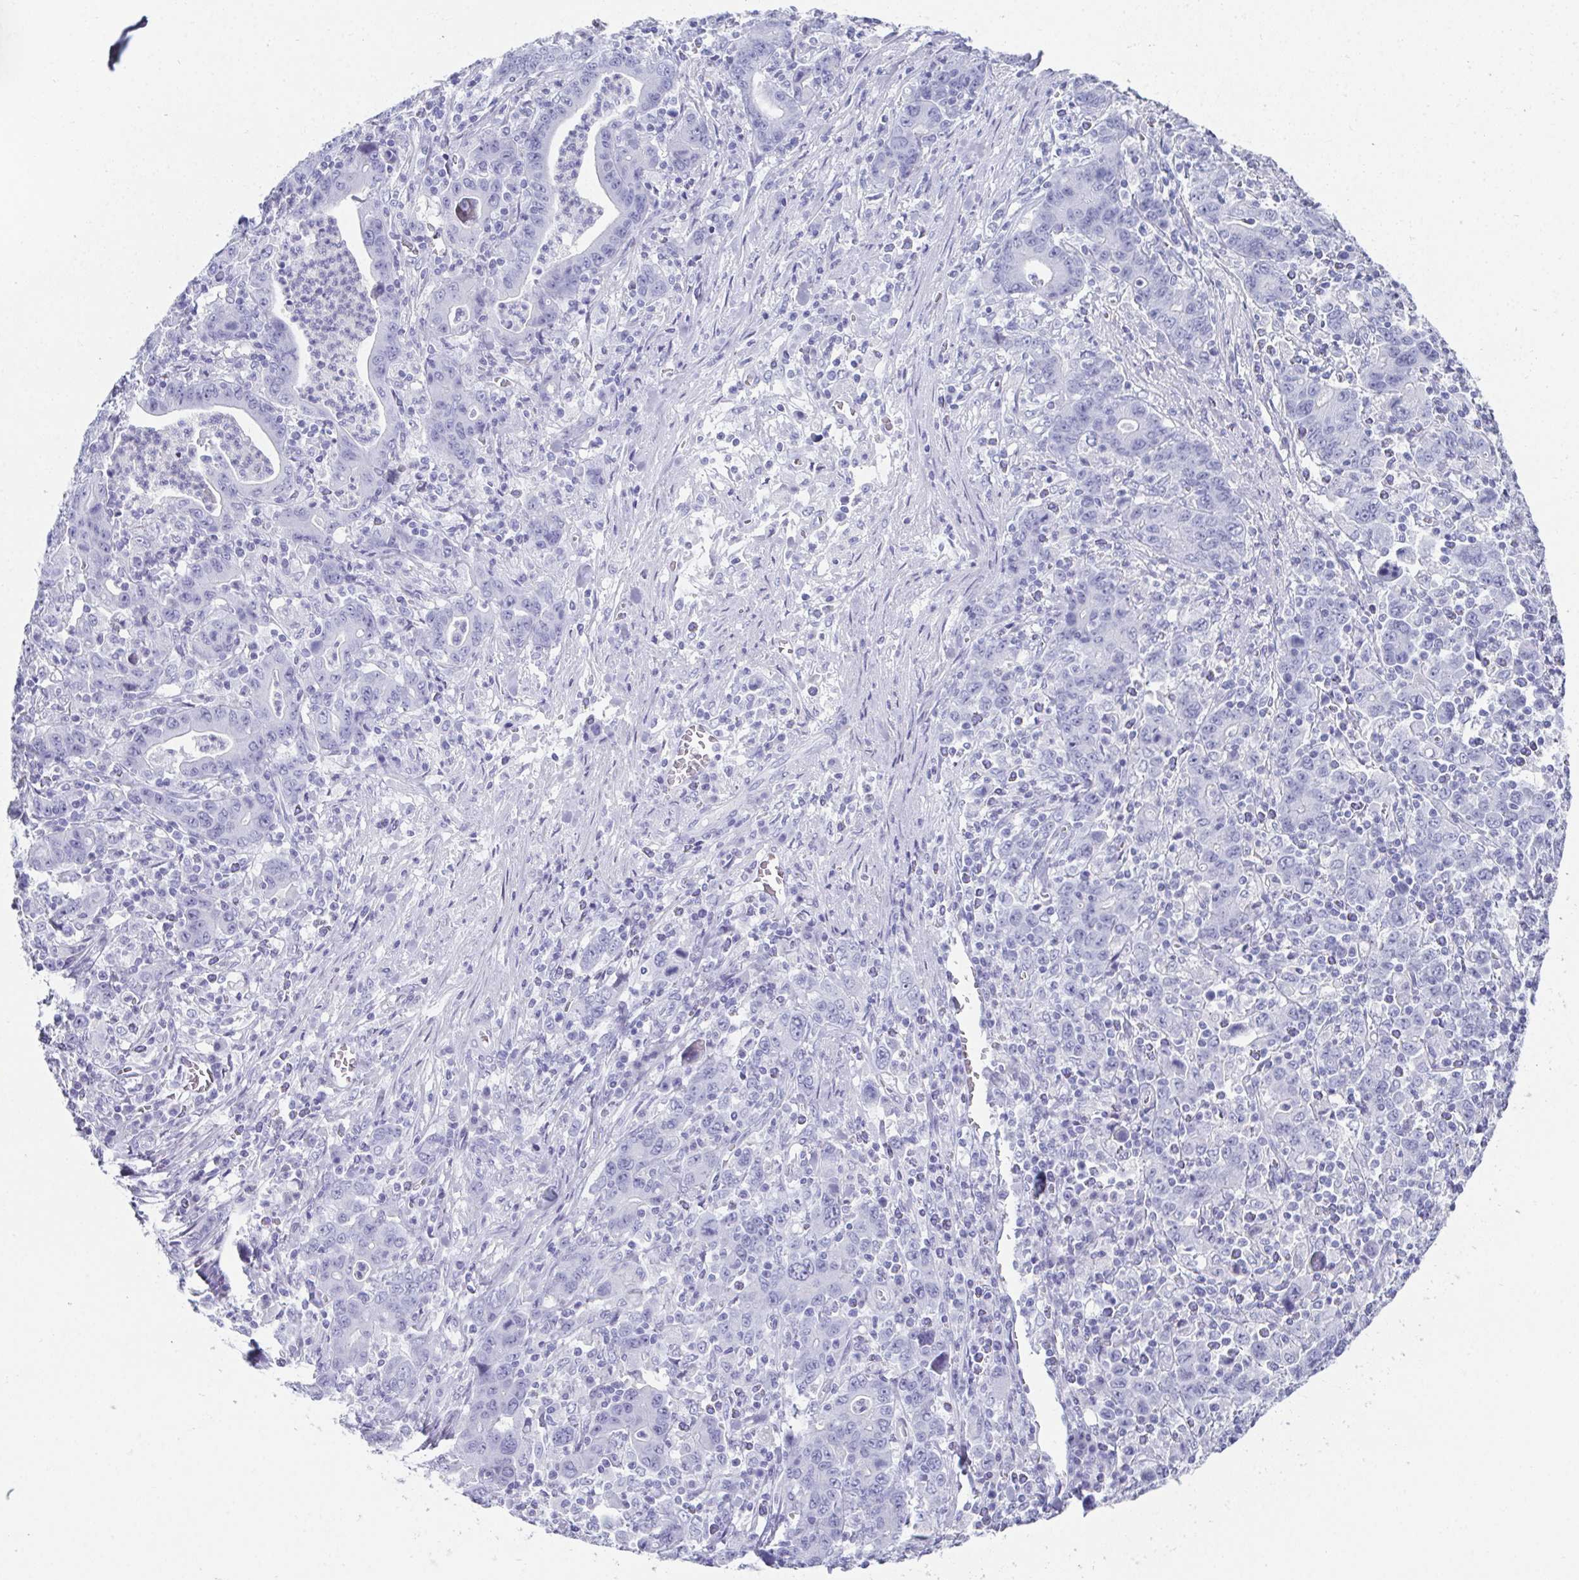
{"staining": {"intensity": "negative", "quantity": "none", "location": "none"}, "tissue": "stomach cancer", "cell_type": "Tumor cells", "image_type": "cancer", "snomed": [{"axis": "morphology", "description": "Adenocarcinoma, NOS"}, {"axis": "topography", "description": "Stomach, upper"}], "caption": "This is an IHC histopathology image of human stomach adenocarcinoma. There is no positivity in tumor cells.", "gene": "SYCP1", "patient": {"sex": "male", "age": 69}}